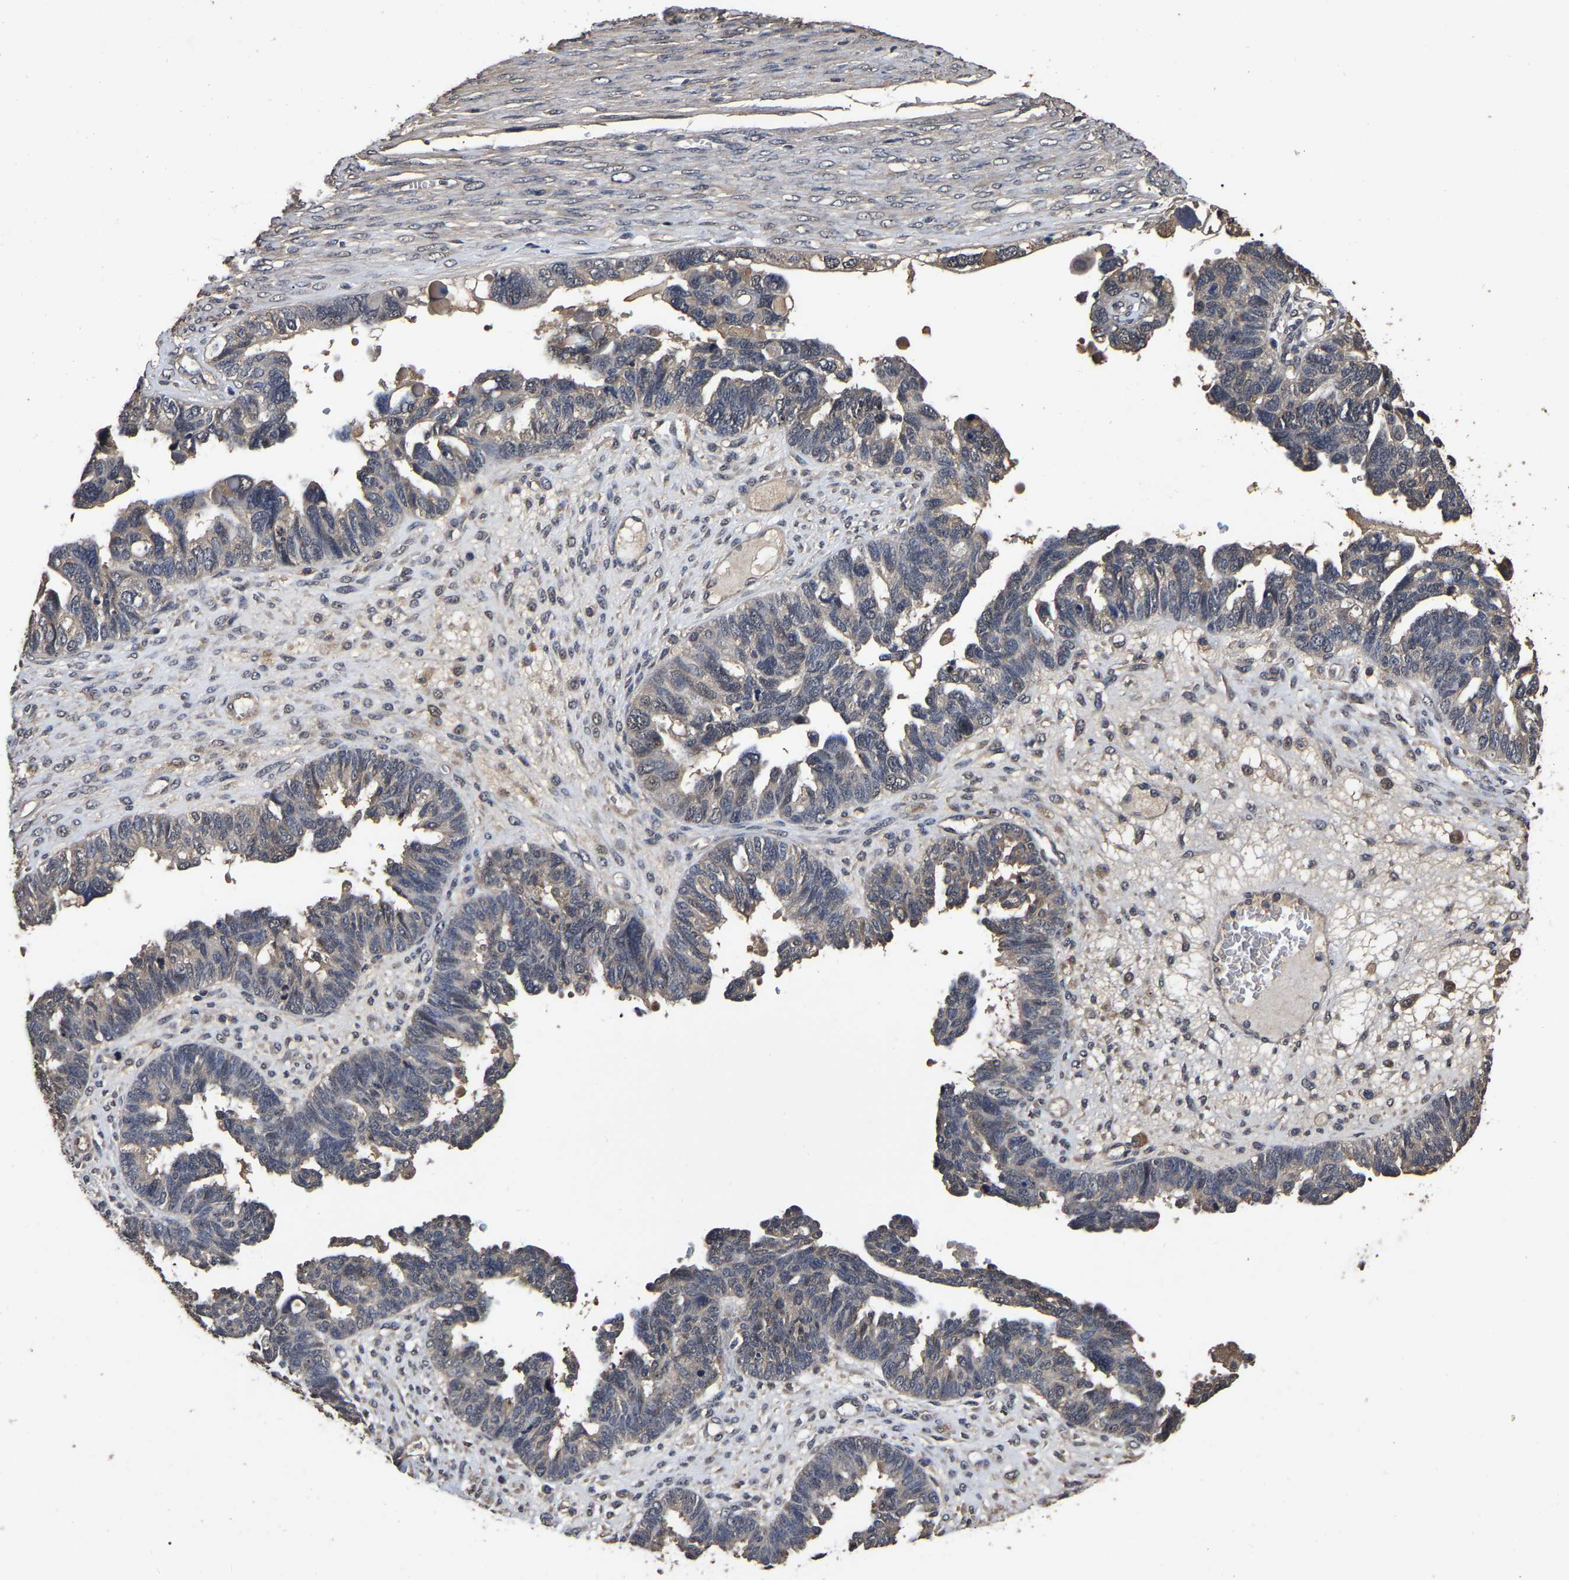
{"staining": {"intensity": "weak", "quantity": ">75%", "location": "cytoplasmic/membranous"}, "tissue": "ovarian cancer", "cell_type": "Tumor cells", "image_type": "cancer", "snomed": [{"axis": "morphology", "description": "Cystadenocarcinoma, serous, NOS"}, {"axis": "topography", "description": "Ovary"}], "caption": "Immunohistochemistry (IHC) histopathology image of neoplastic tissue: ovarian serous cystadenocarcinoma stained using IHC displays low levels of weak protein expression localized specifically in the cytoplasmic/membranous of tumor cells, appearing as a cytoplasmic/membranous brown color.", "gene": "STK32C", "patient": {"sex": "female", "age": 79}}